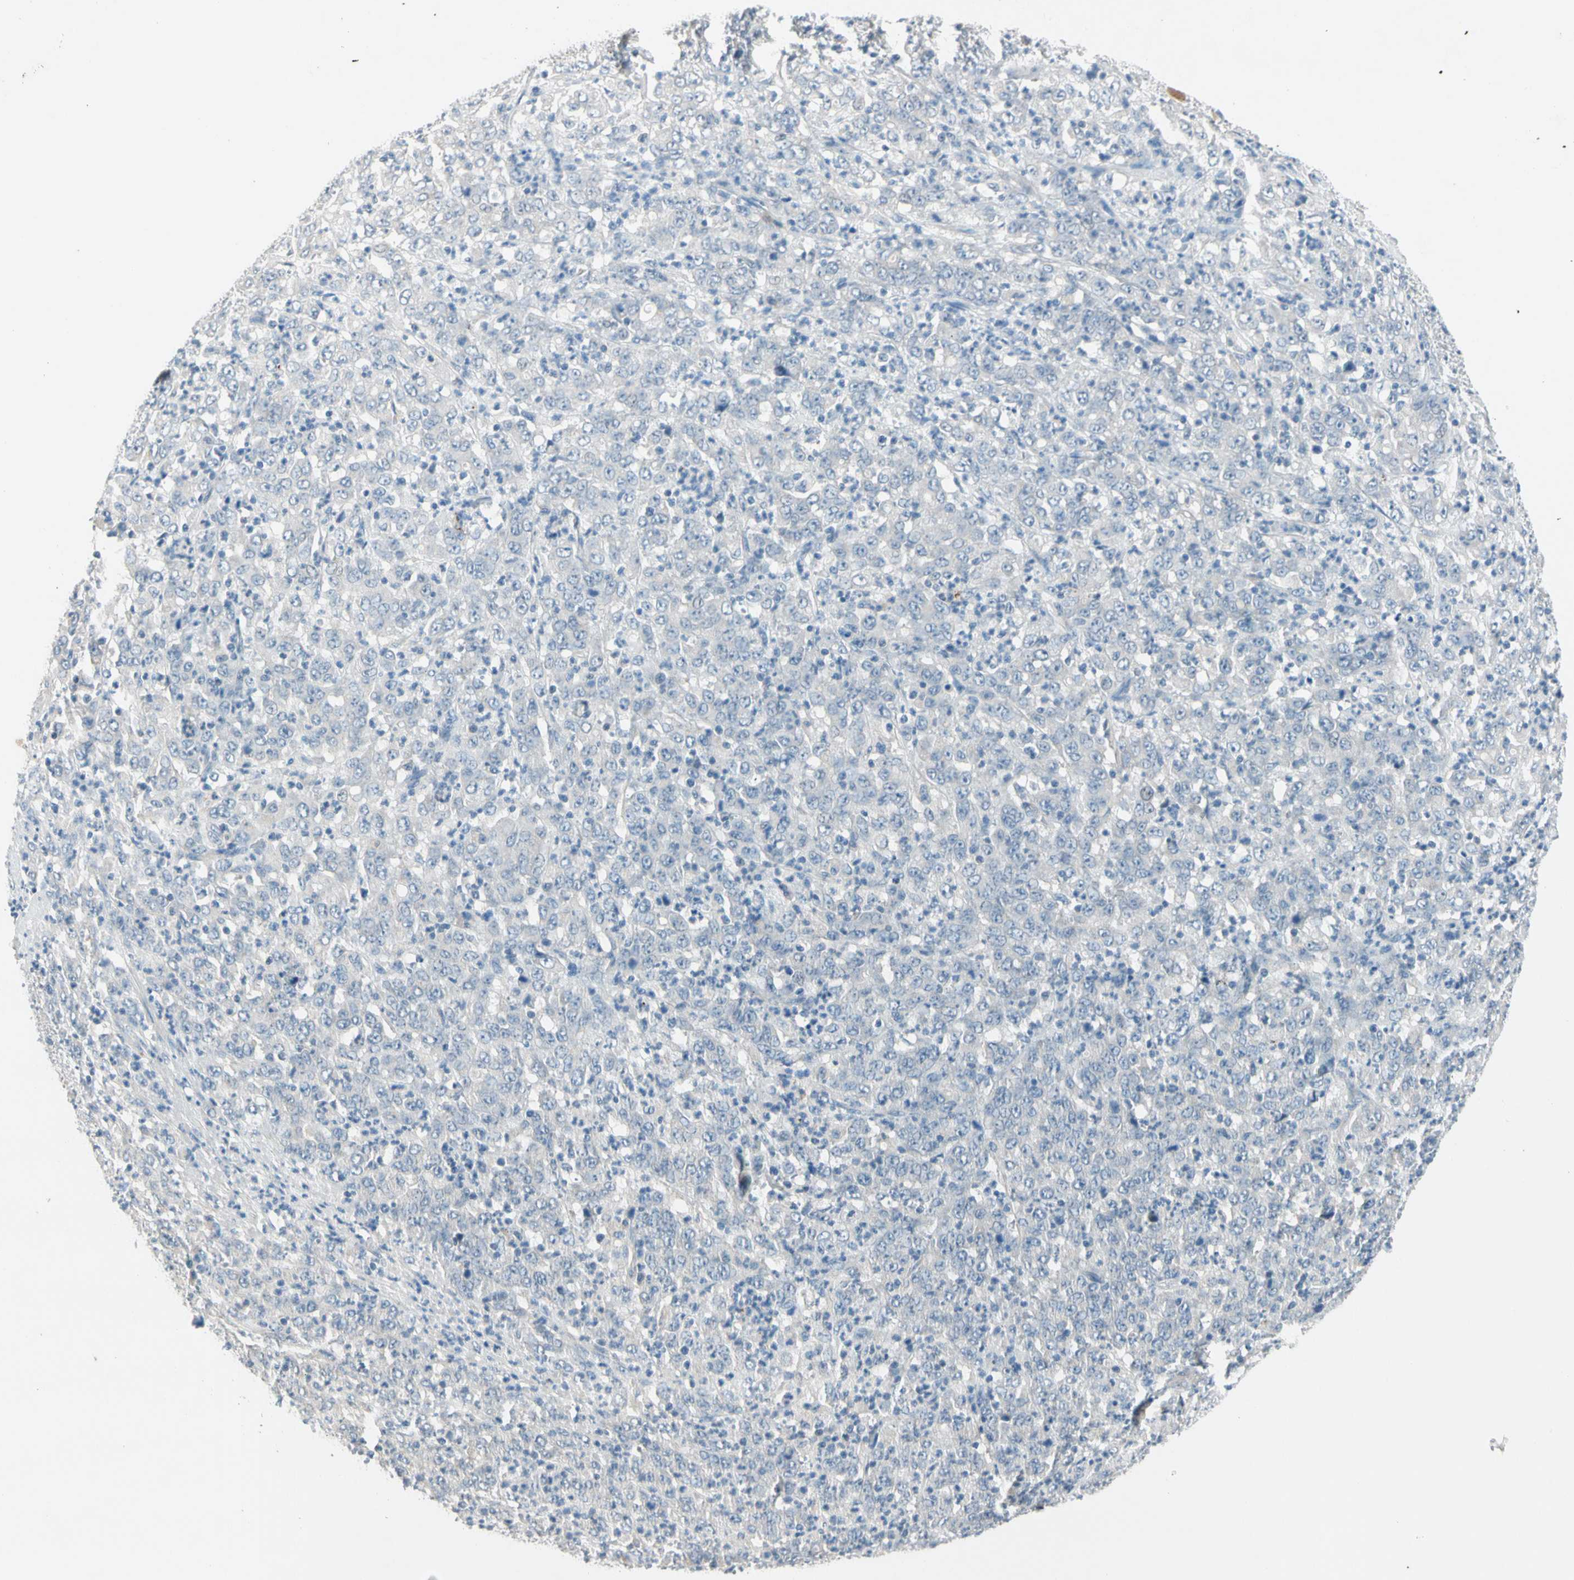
{"staining": {"intensity": "negative", "quantity": "none", "location": "none"}, "tissue": "stomach cancer", "cell_type": "Tumor cells", "image_type": "cancer", "snomed": [{"axis": "morphology", "description": "Adenocarcinoma, NOS"}, {"axis": "topography", "description": "Stomach, lower"}], "caption": "This image is of stomach adenocarcinoma stained with IHC to label a protein in brown with the nuclei are counter-stained blue. There is no expression in tumor cells.", "gene": "SERPIND1", "patient": {"sex": "female", "age": 71}}